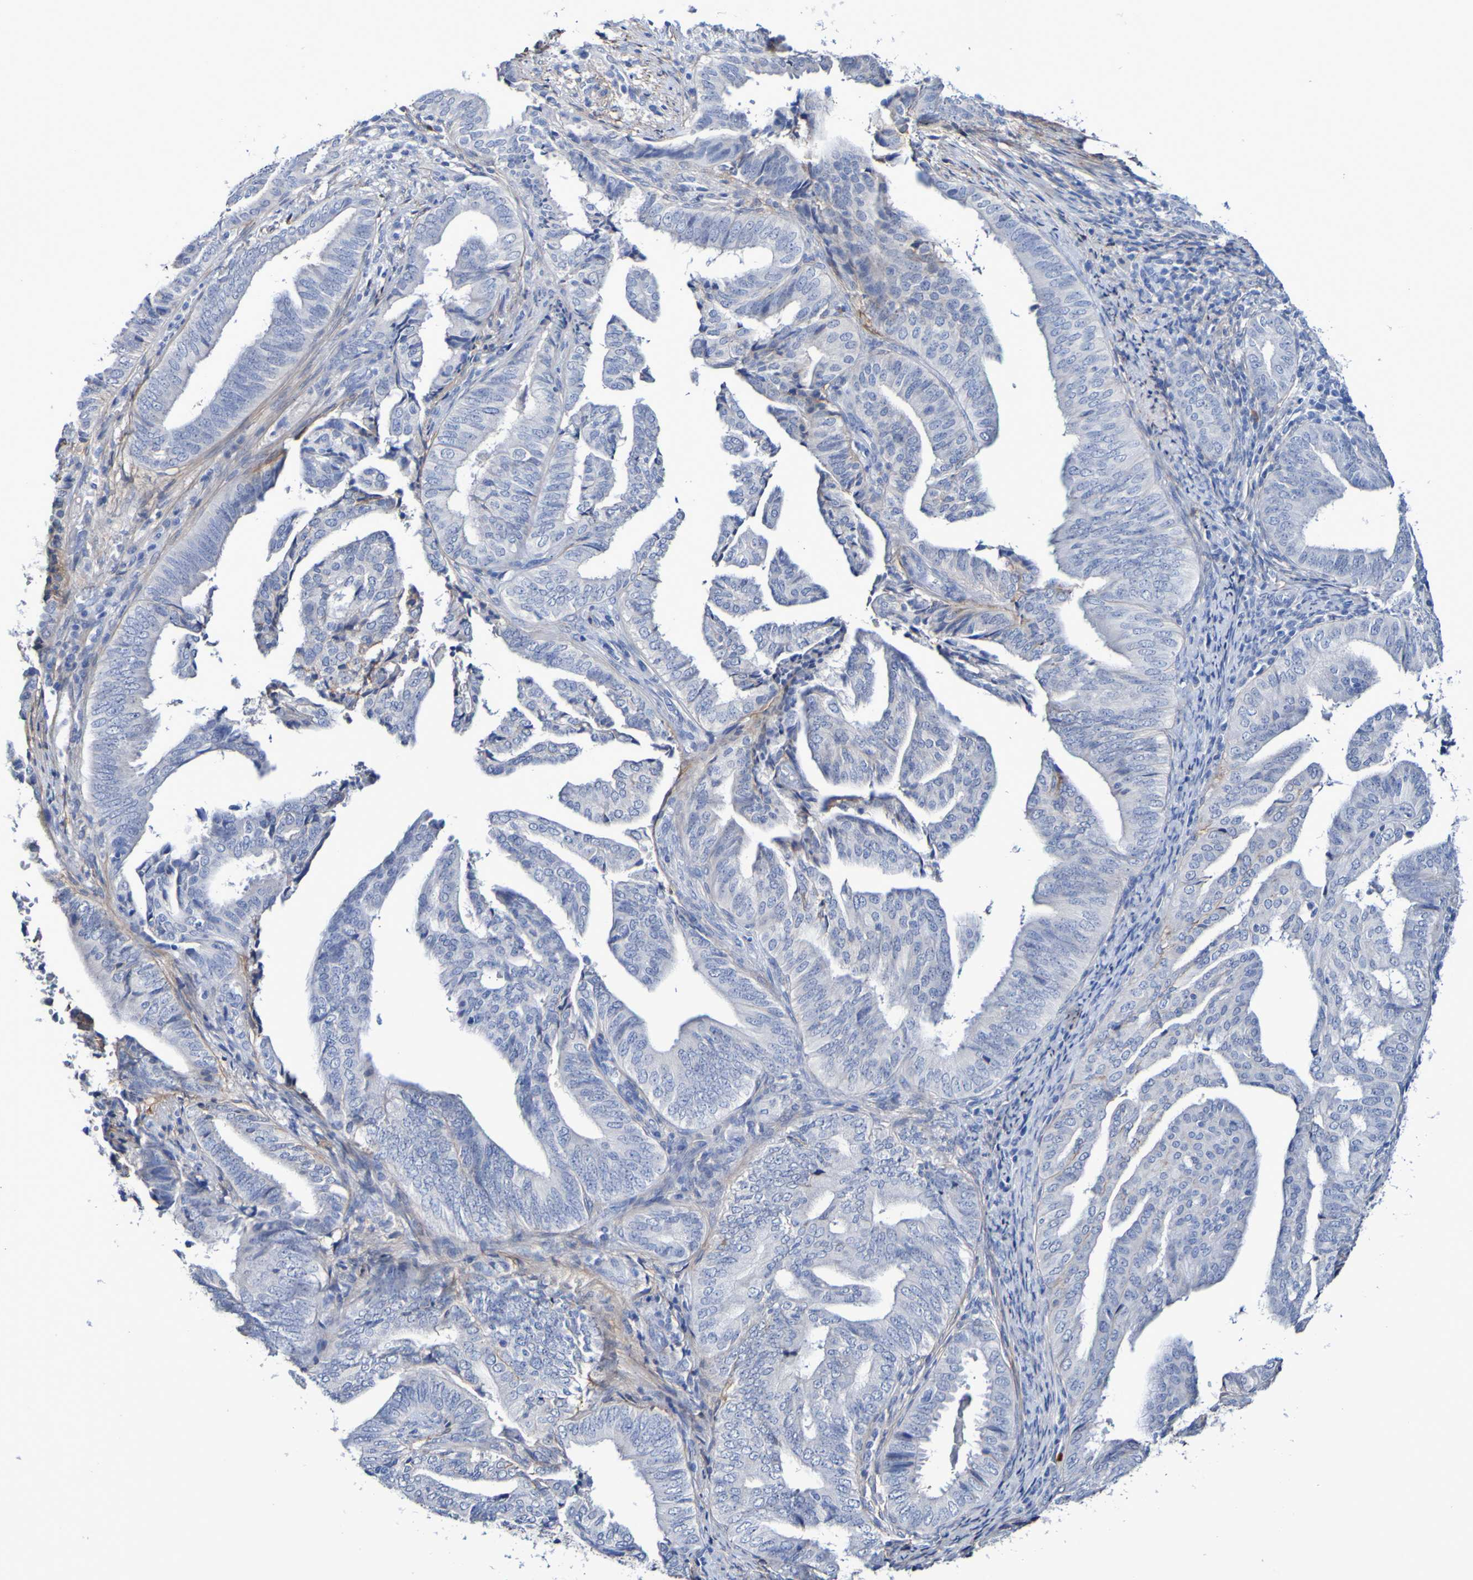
{"staining": {"intensity": "negative", "quantity": "none", "location": "none"}, "tissue": "endometrial cancer", "cell_type": "Tumor cells", "image_type": "cancer", "snomed": [{"axis": "morphology", "description": "Adenocarcinoma, NOS"}, {"axis": "topography", "description": "Endometrium"}], "caption": "IHC image of adenocarcinoma (endometrial) stained for a protein (brown), which reveals no staining in tumor cells.", "gene": "SGCB", "patient": {"sex": "female", "age": 58}}